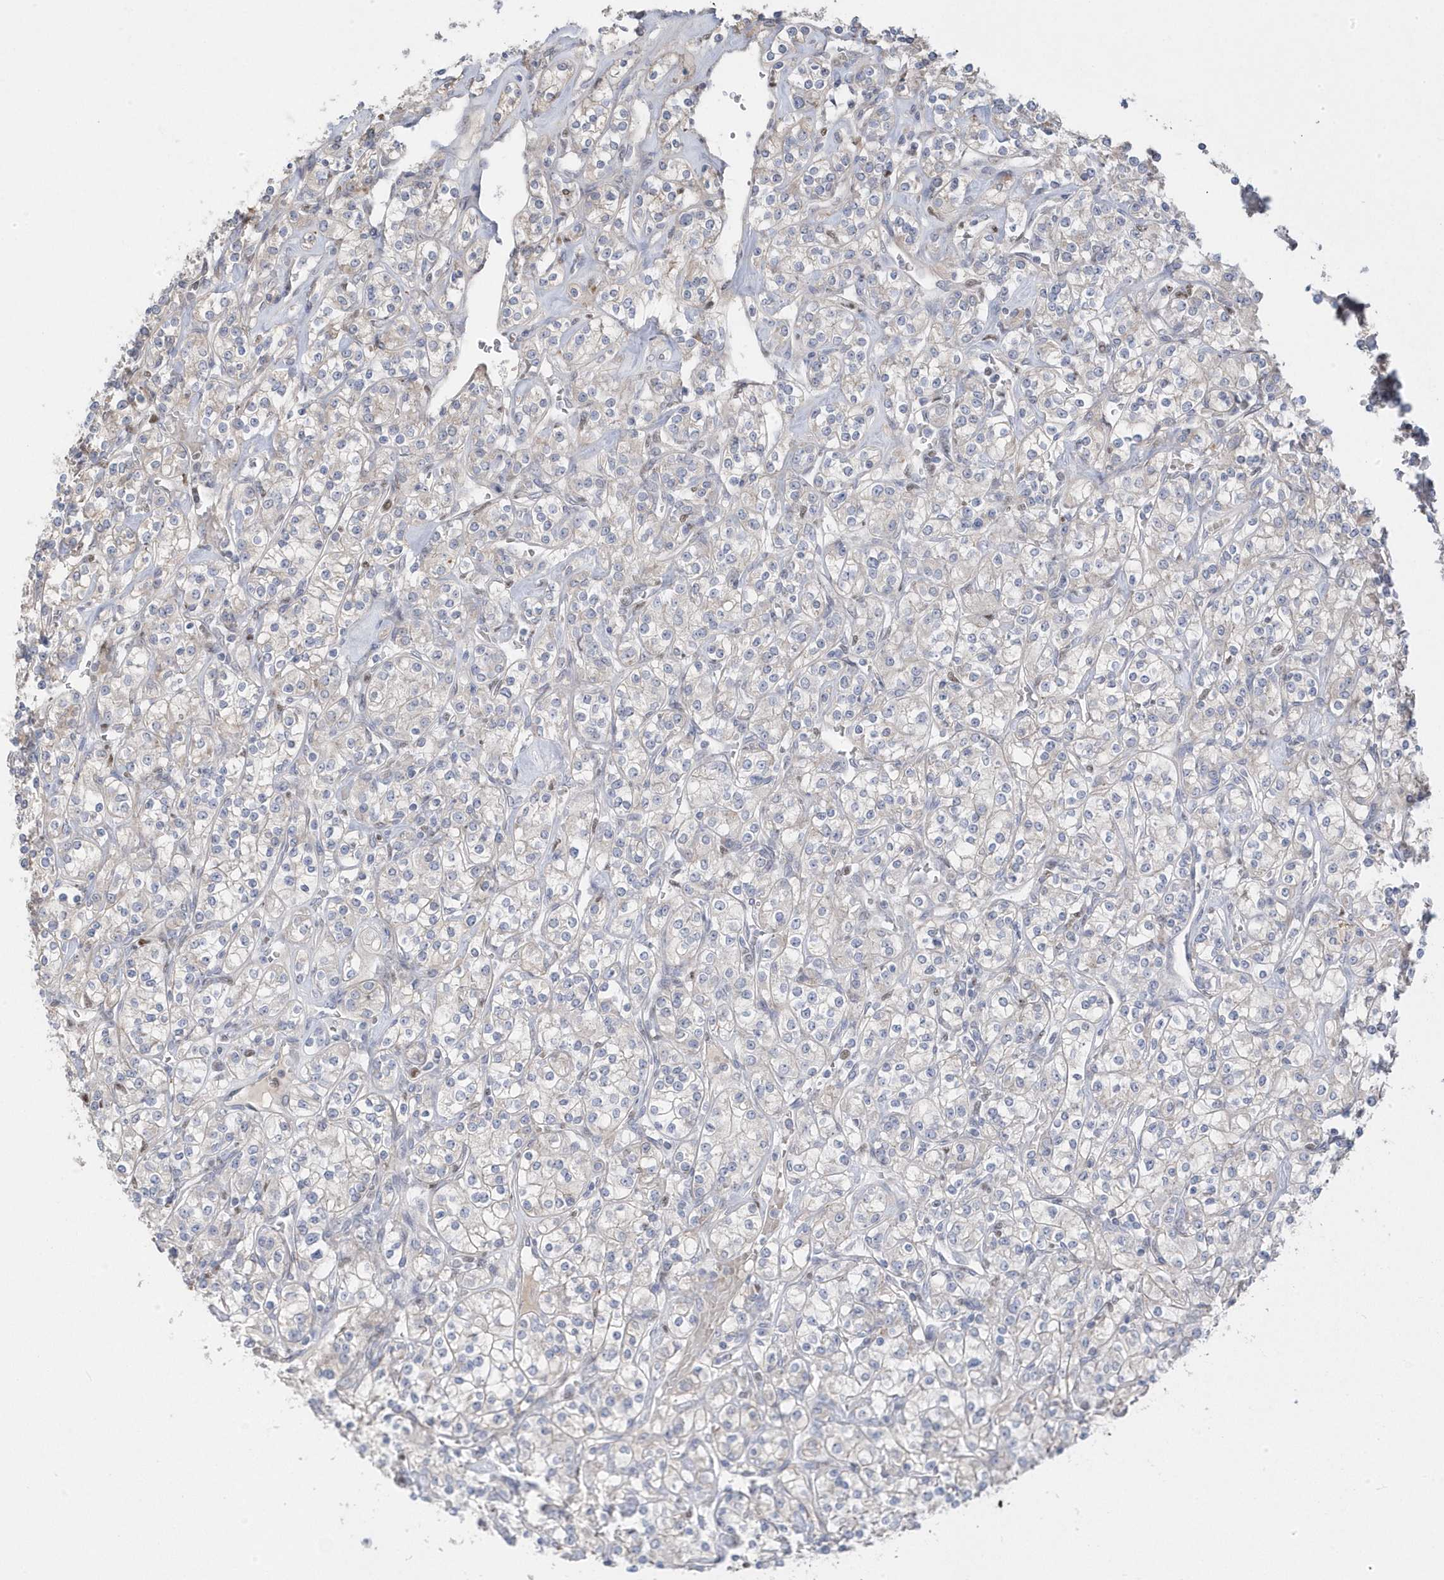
{"staining": {"intensity": "negative", "quantity": "none", "location": "none"}, "tissue": "renal cancer", "cell_type": "Tumor cells", "image_type": "cancer", "snomed": [{"axis": "morphology", "description": "Adenocarcinoma, NOS"}, {"axis": "topography", "description": "Kidney"}], "caption": "Micrograph shows no protein expression in tumor cells of adenocarcinoma (renal) tissue.", "gene": "GTPBP6", "patient": {"sex": "male", "age": 77}}